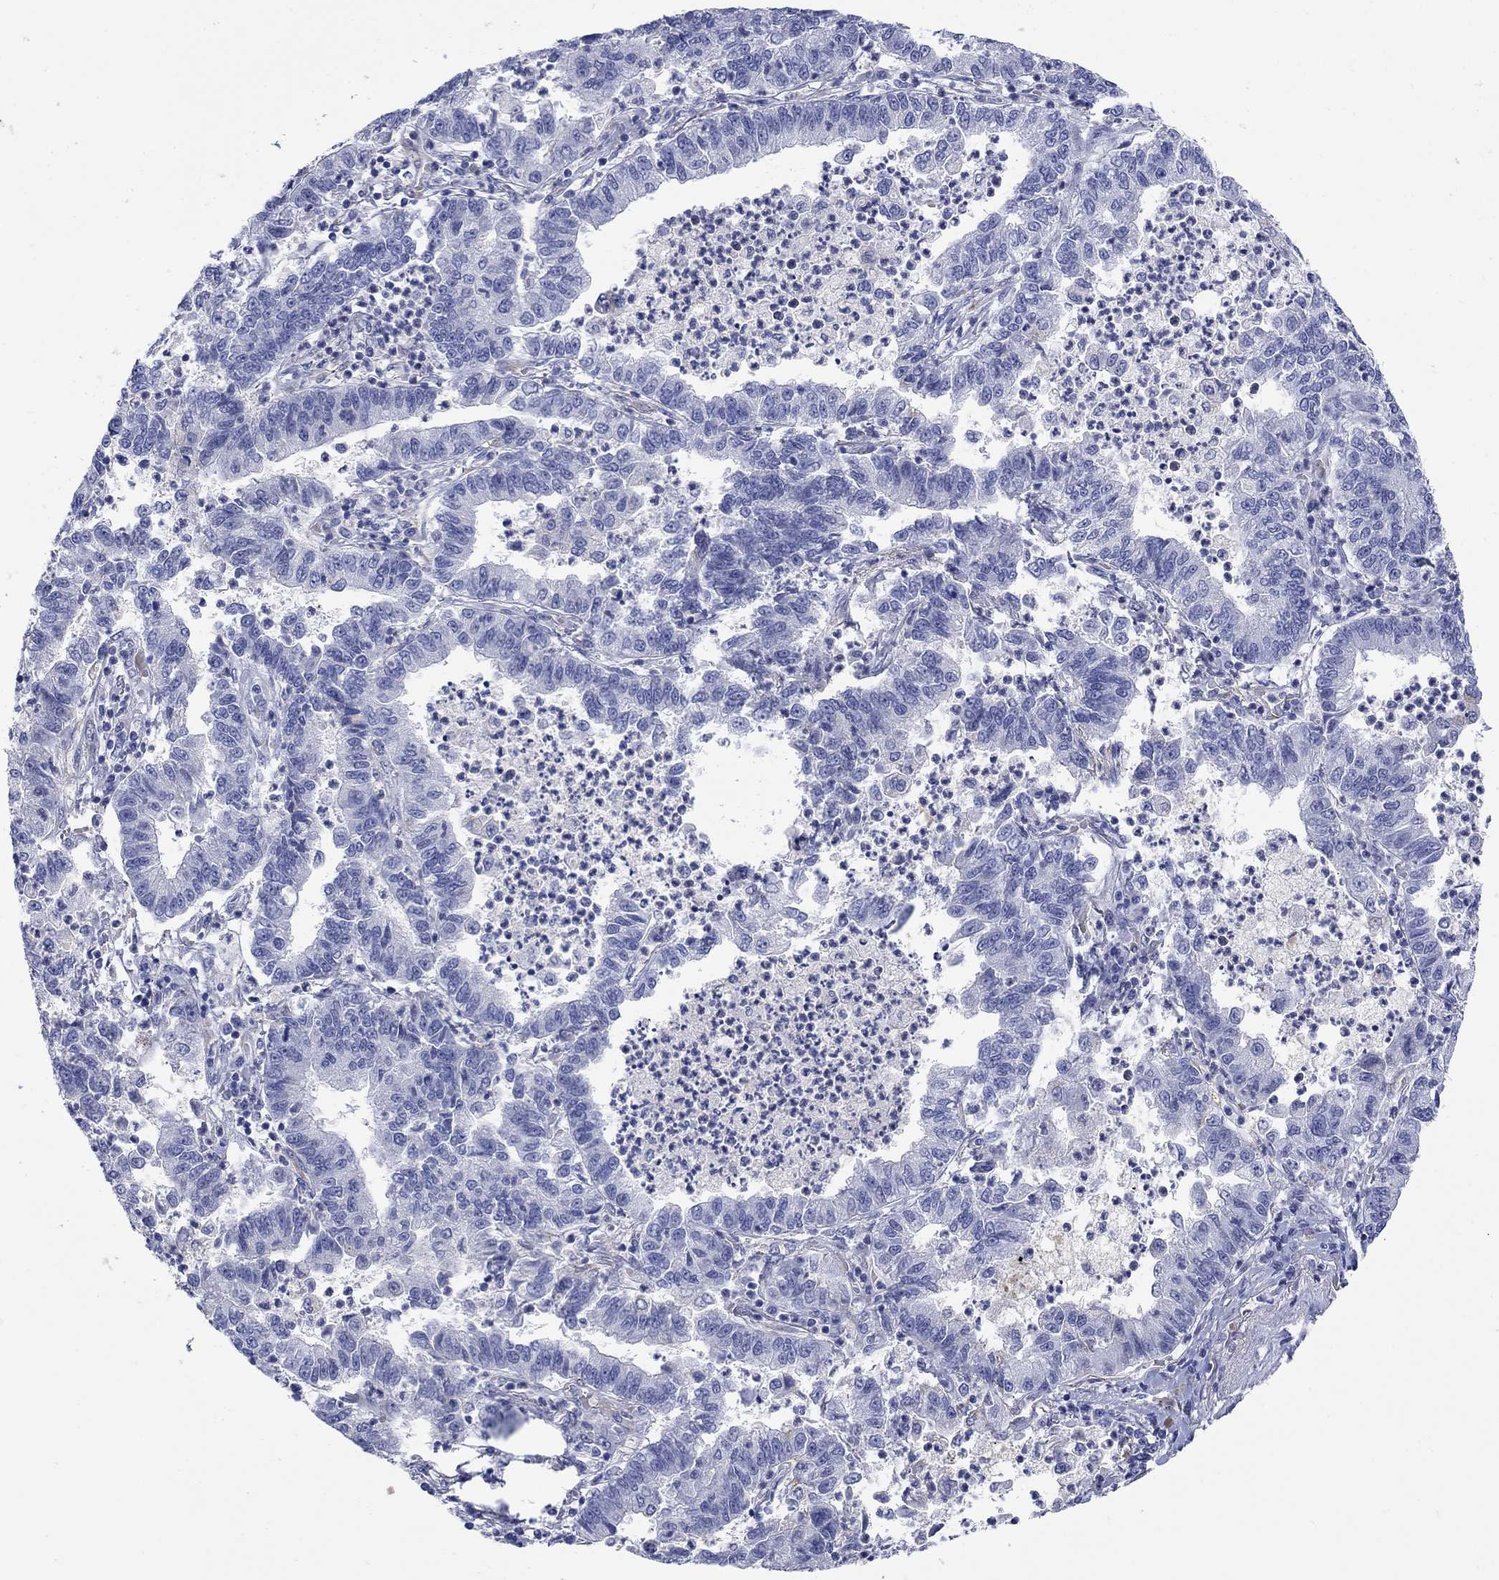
{"staining": {"intensity": "negative", "quantity": "none", "location": "none"}, "tissue": "lung cancer", "cell_type": "Tumor cells", "image_type": "cancer", "snomed": [{"axis": "morphology", "description": "Adenocarcinoma, NOS"}, {"axis": "topography", "description": "Lung"}], "caption": "A photomicrograph of lung adenocarcinoma stained for a protein shows no brown staining in tumor cells. Nuclei are stained in blue.", "gene": "PTPRZ1", "patient": {"sex": "female", "age": 57}}